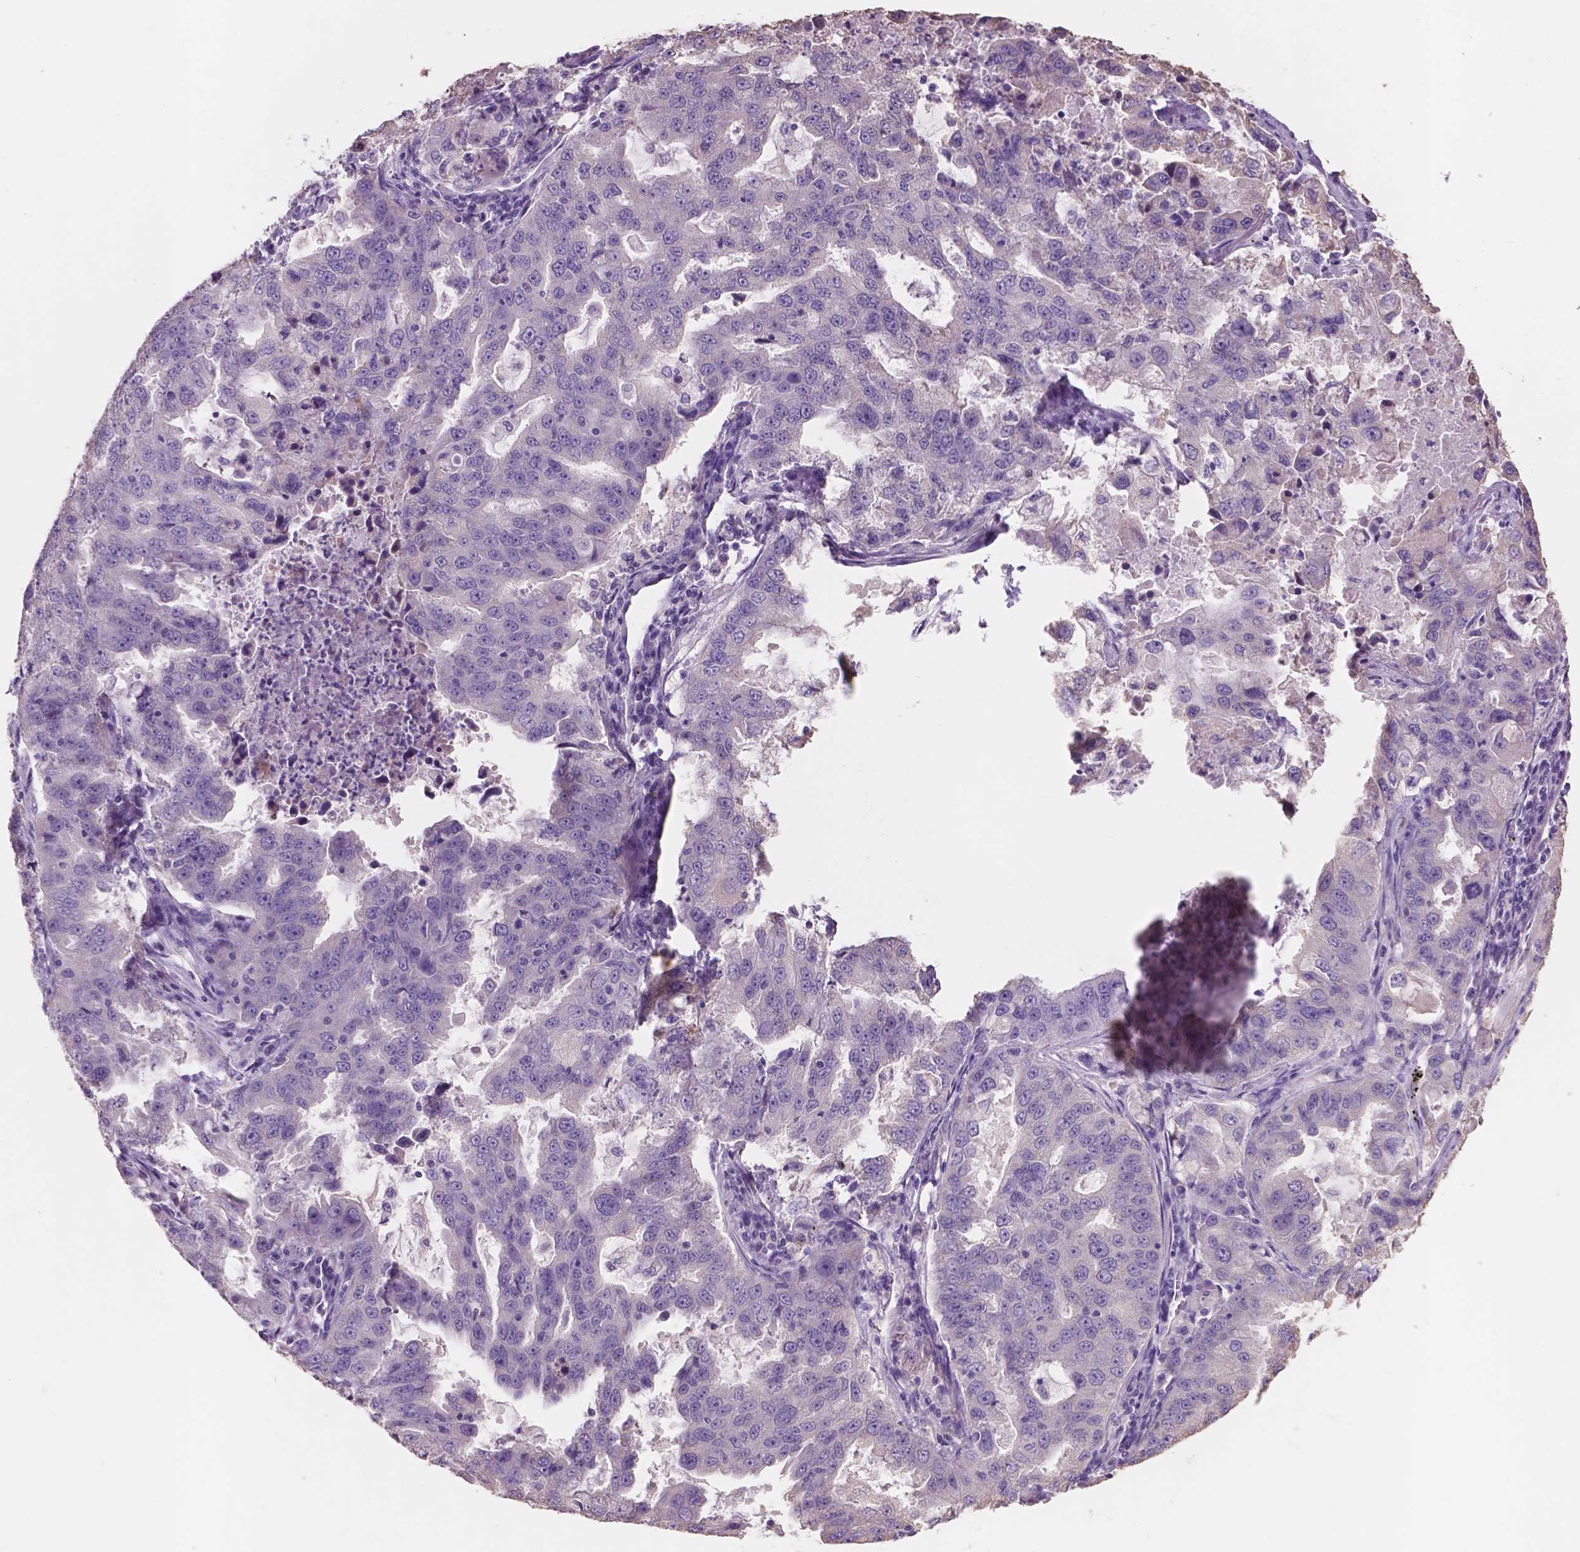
{"staining": {"intensity": "negative", "quantity": "none", "location": "none"}, "tissue": "lung cancer", "cell_type": "Tumor cells", "image_type": "cancer", "snomed": [{"axis": "morphology", "description": "Adenocarcinoma, NOS"}, {"axis": "topography", "description": "Lung"}], "caption": "Immunohistochemistry (IHC) of lung adenocarcinoma shows no positivity in tumor cells.", "gene": "SBSN", "patient": {"sex": "female", "age": 61}}